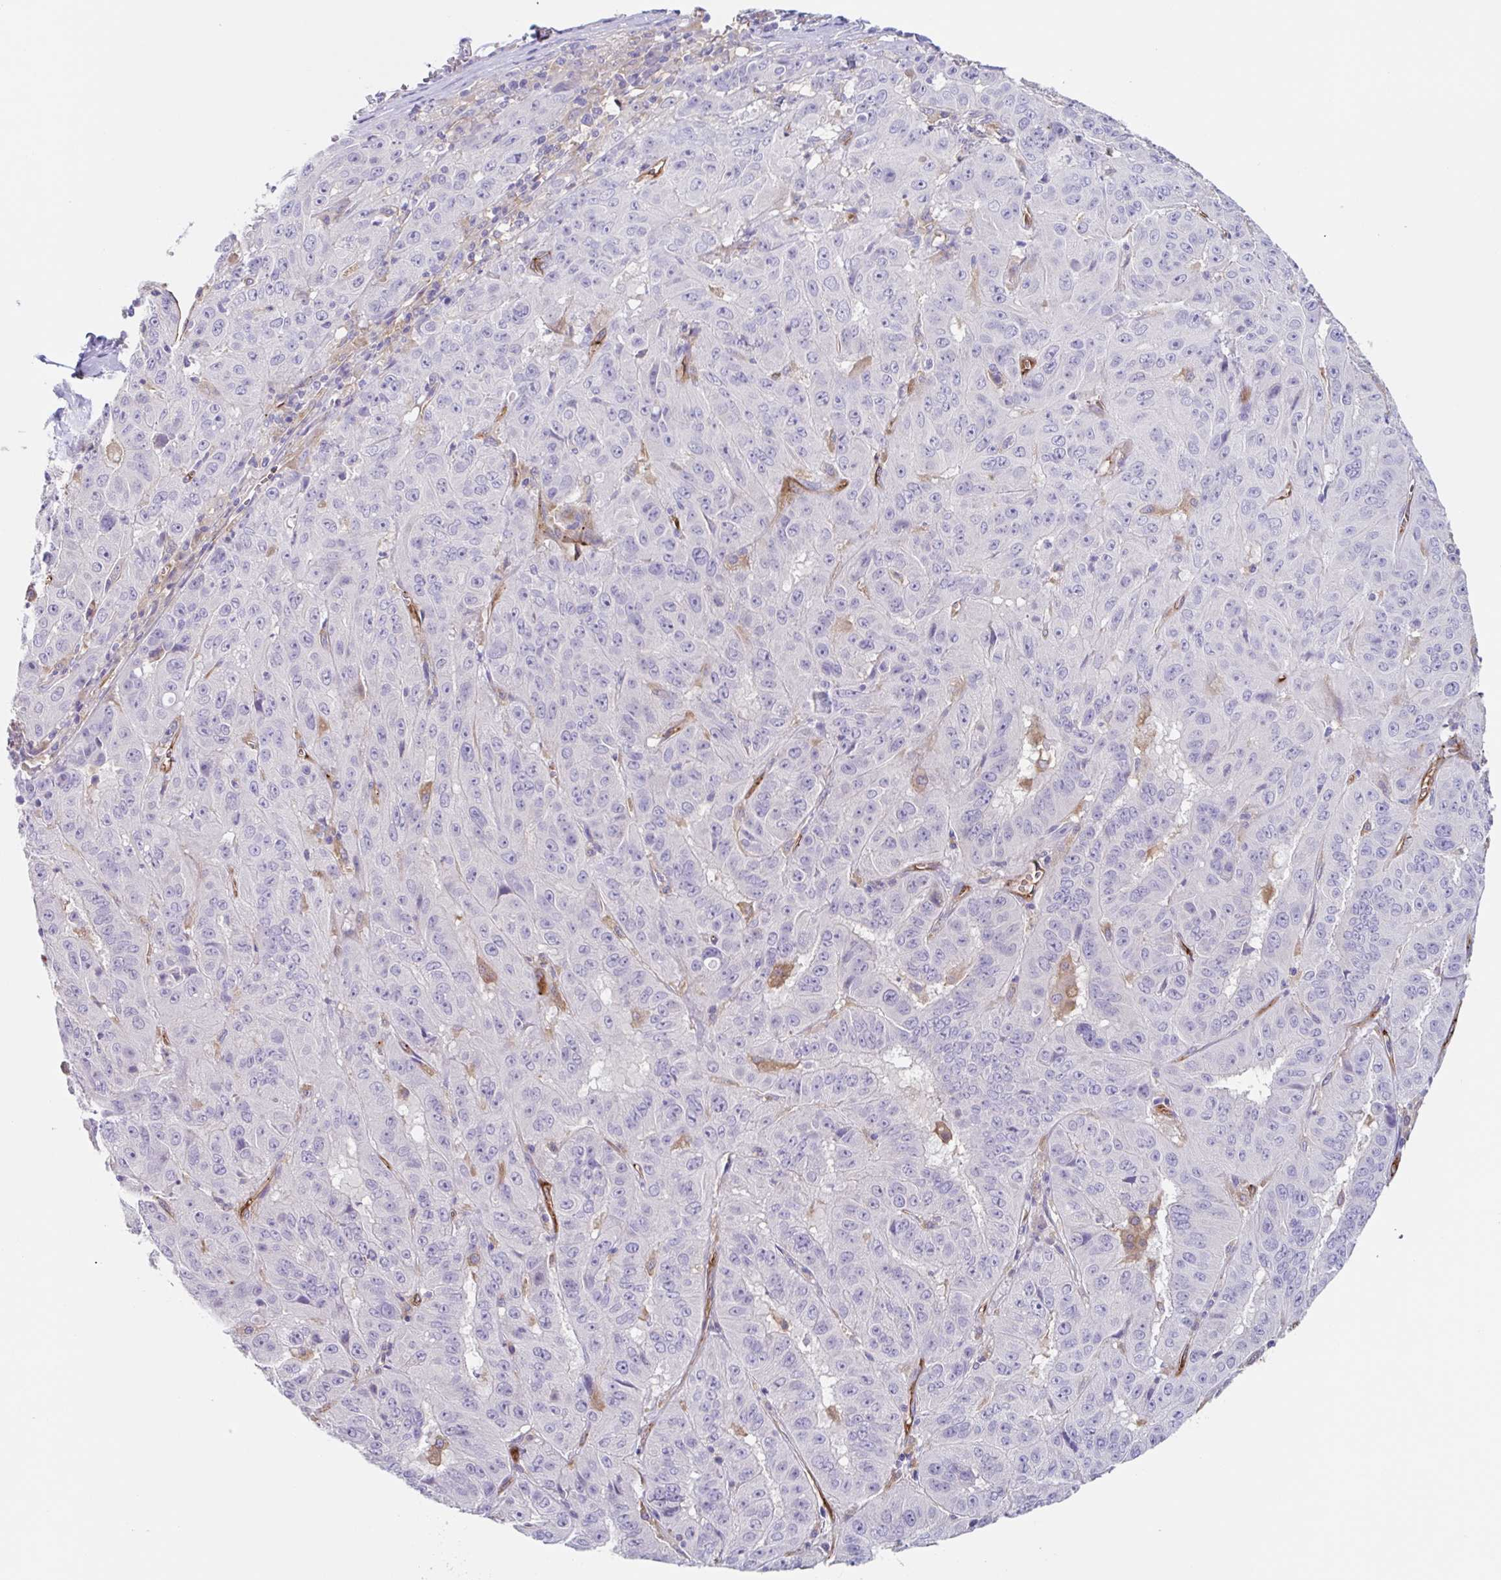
{"staining": {"intensity": "negative", "quantity": "none", "location": "none"}, "tissue": "pancreatic cancer", "cell_type": "Tumor cells", "image_type": "cancer", "snomed": [{"axis": "morphology", "description": "Adenocarcinoma, NOS"}, {"axis": "topography", "description": "Pancreas"}], "caption": "Tumor cells show no significant protein staining in pancreatic adenocarcinoma.", "gene": "EHD4", "patient": {"sex": "male", "age": 63}}